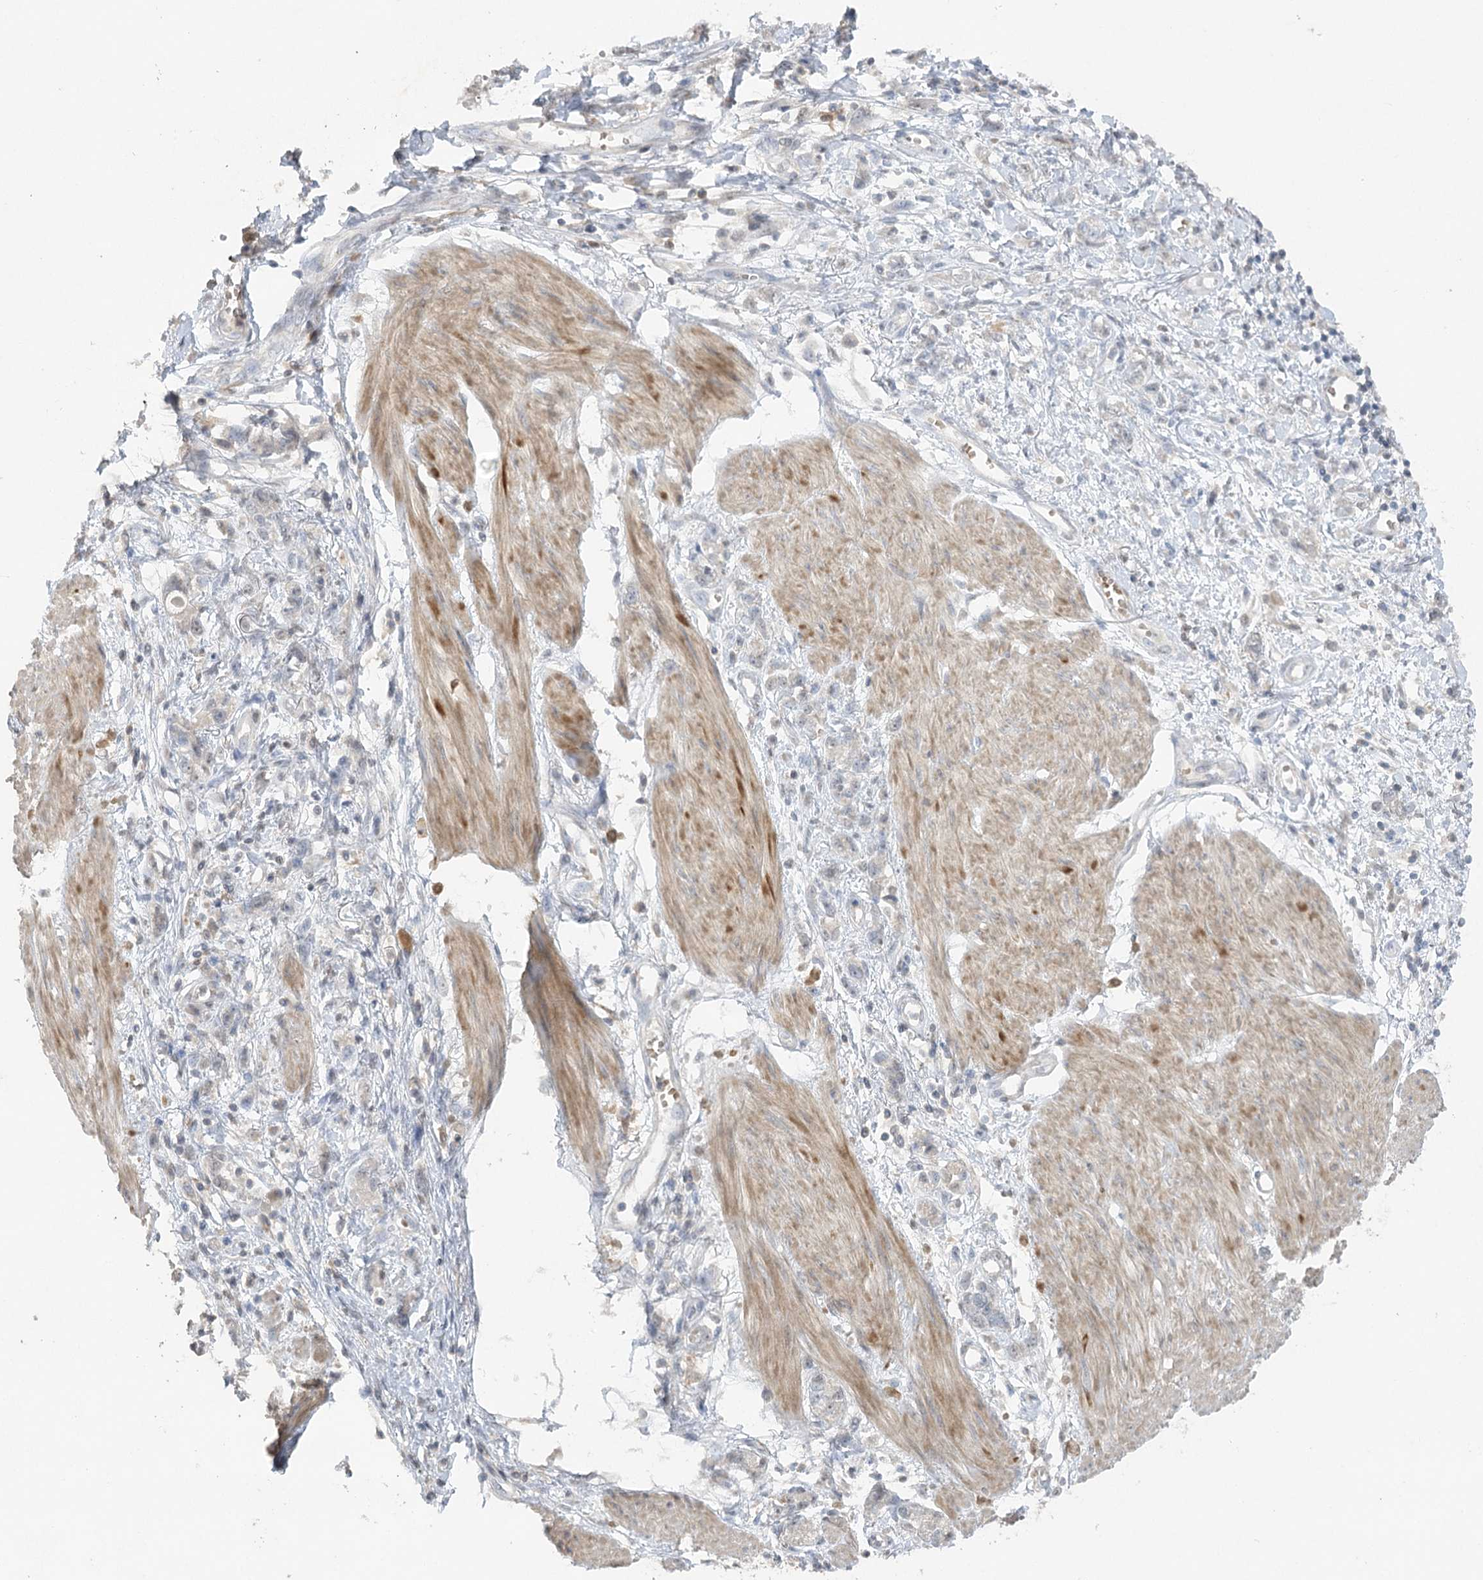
{"staining": {"intensity": "negative", "quantity": "none", "location": "none"}, "tissue": "stomach cancer", "cell_type": "Tumor cells", "image_type": "cancer", "snomed": [{"axis": "morphology", "description": "Adenocarcinoma, NOS"}, {"axis": "topography", "description": "Stomach"}], "caption": "IHC of stomach adenocarcinoma displays no expression in tumor cells.", "gene": "TRAF3IP1", "patient": {"sex": "female", "age": 76}}